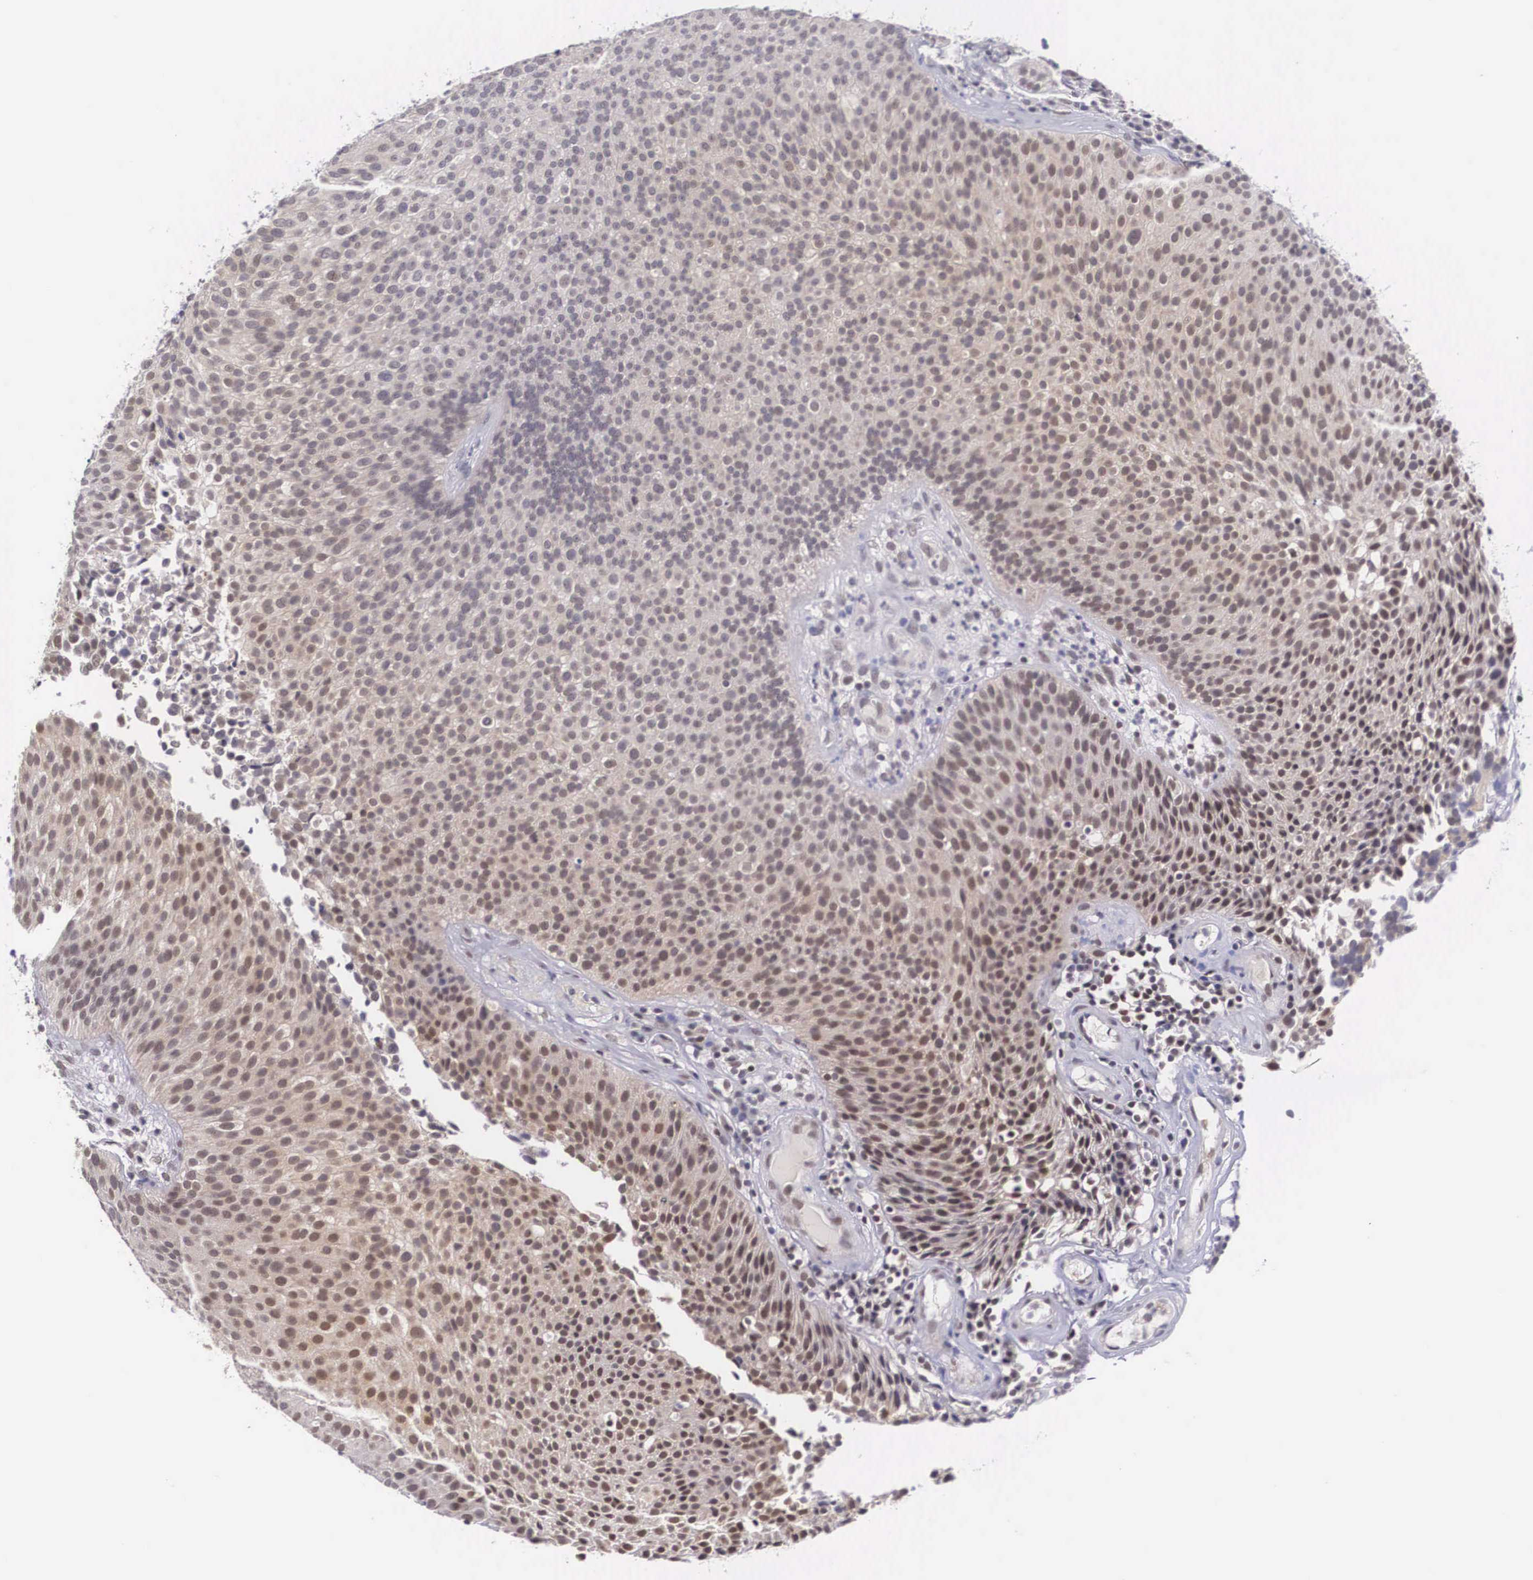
{"staining": {"intensity": "moderate", "quantity": "25%-75%", "location": "cytoplasmic/membranous,nuclear"}, "tissue": "urothelial cancer", "cell_type": "Tumor cells", "image_type": "cancer", "snomed": [{"axis": "morphology", "description": "Urothelial carcinoma, Low grade"}, {"axis": "topography", "description": "Urinary bladder"}], "caption": "Approximately 25%-75% of tumor cells in urothelial cancer exhibit moderate cytoplasmic/membranous and nuclear protein positivity as visualized by brown immunohistochemical staining.", "gene": "NINL", "patient": {"sex": "male", "age": 85}}